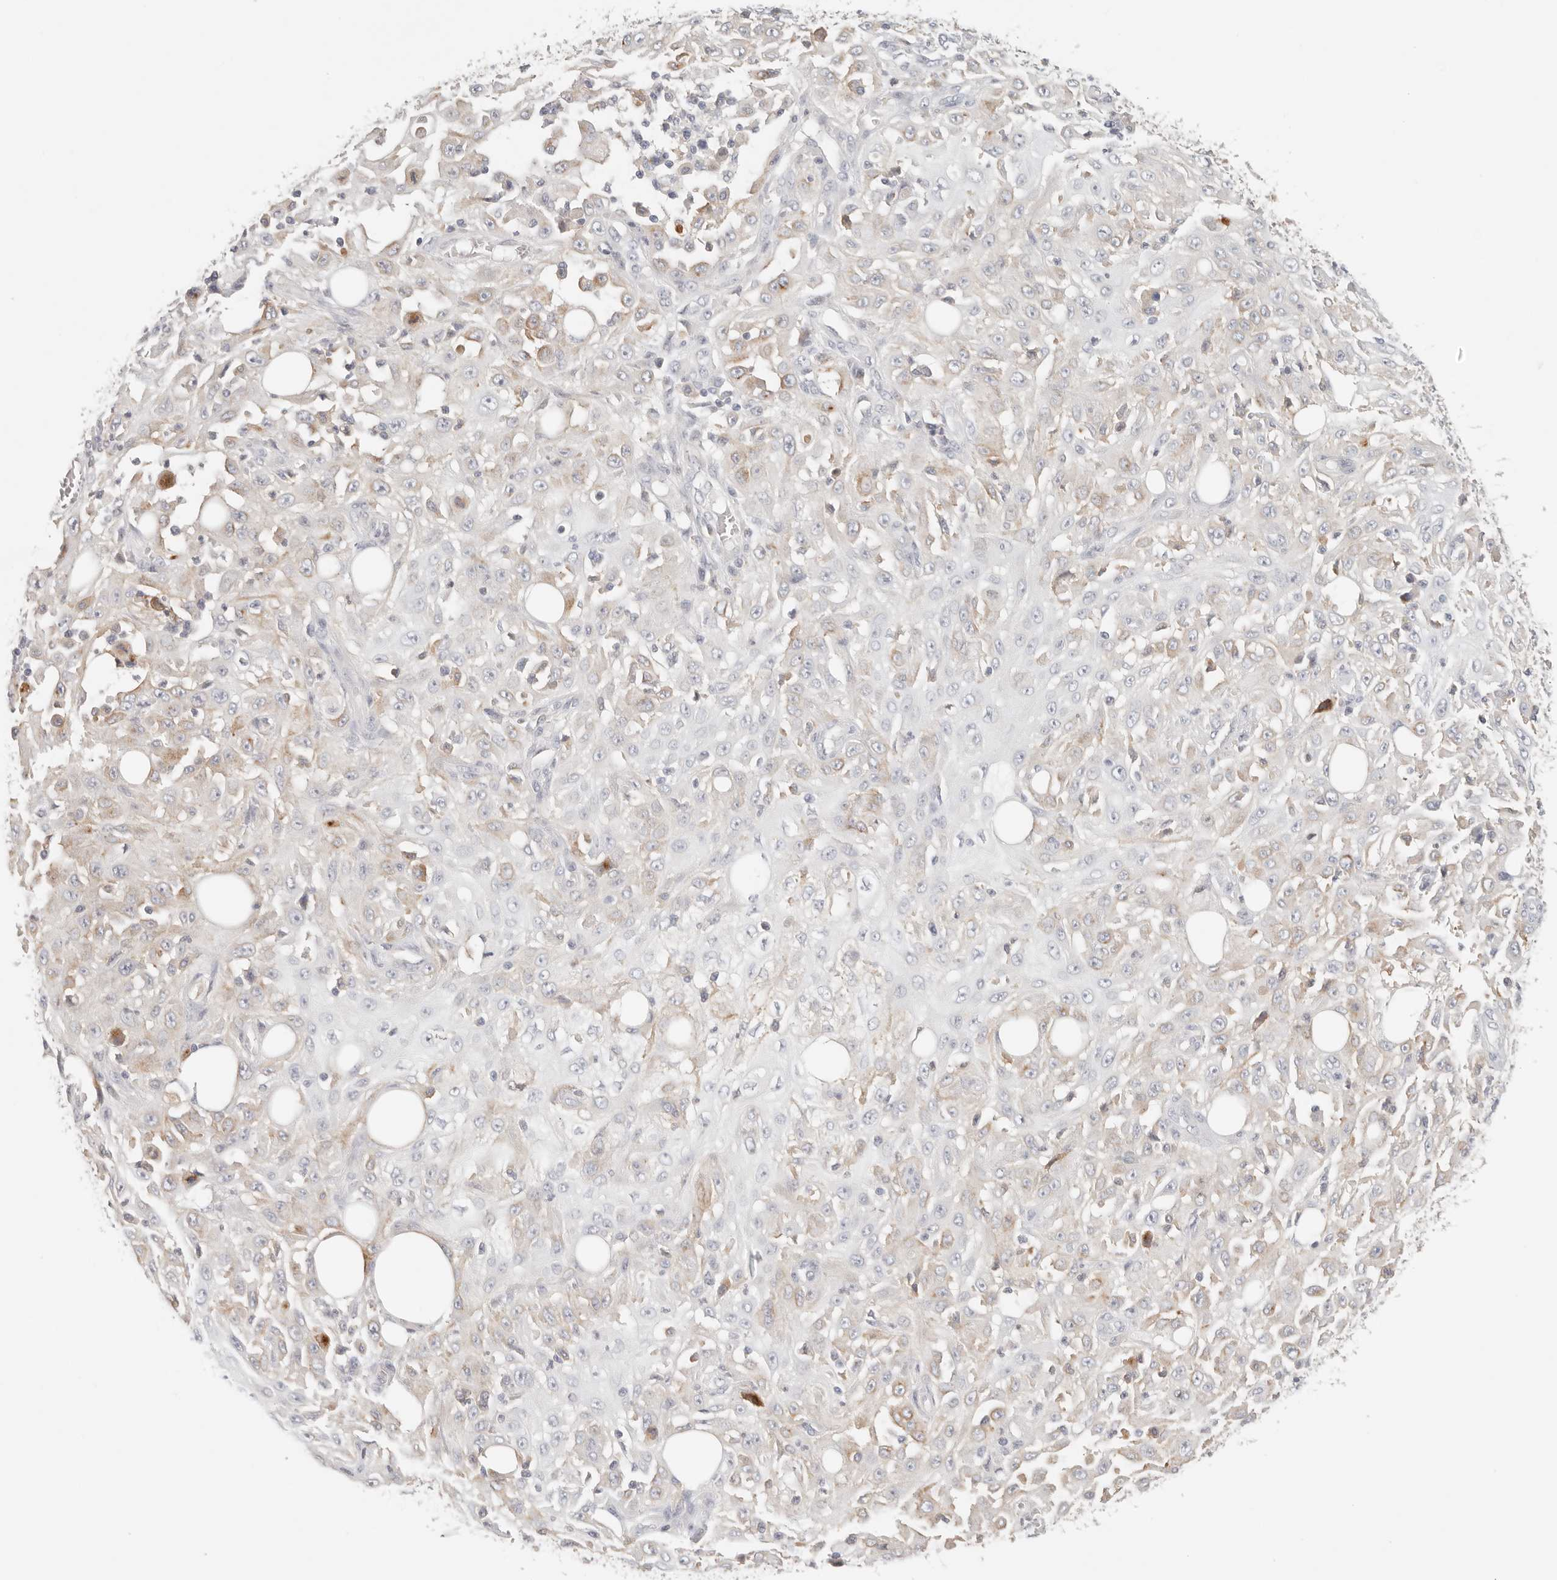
{"staining": {"intensity": "weak", "quantity": "<25%", "location": "cytoplasmic/membranous"}, "tissue": "skin cancer", "cell_type": "Tumor cells", "image_type": "cancer", "snomed": [{"axis": "morphology", "description": "Squamous cell carcinoma, NOS"}, {"axis": "morphology", "description": "Squamous cell carcinoma, metastatic, NOS"}, {"axis": "topography", "description": "Skin"}, {"axis": "topography", "description": "Lymph node"}], "caption": "A high-resolution micrograph shows IHC staining of skin cancer (metastatic squamous cell carcinoma), which shows no significant staining in tumor cells.", "gene": "CEP120", "patient": {"sex": "male", "age": 75}}